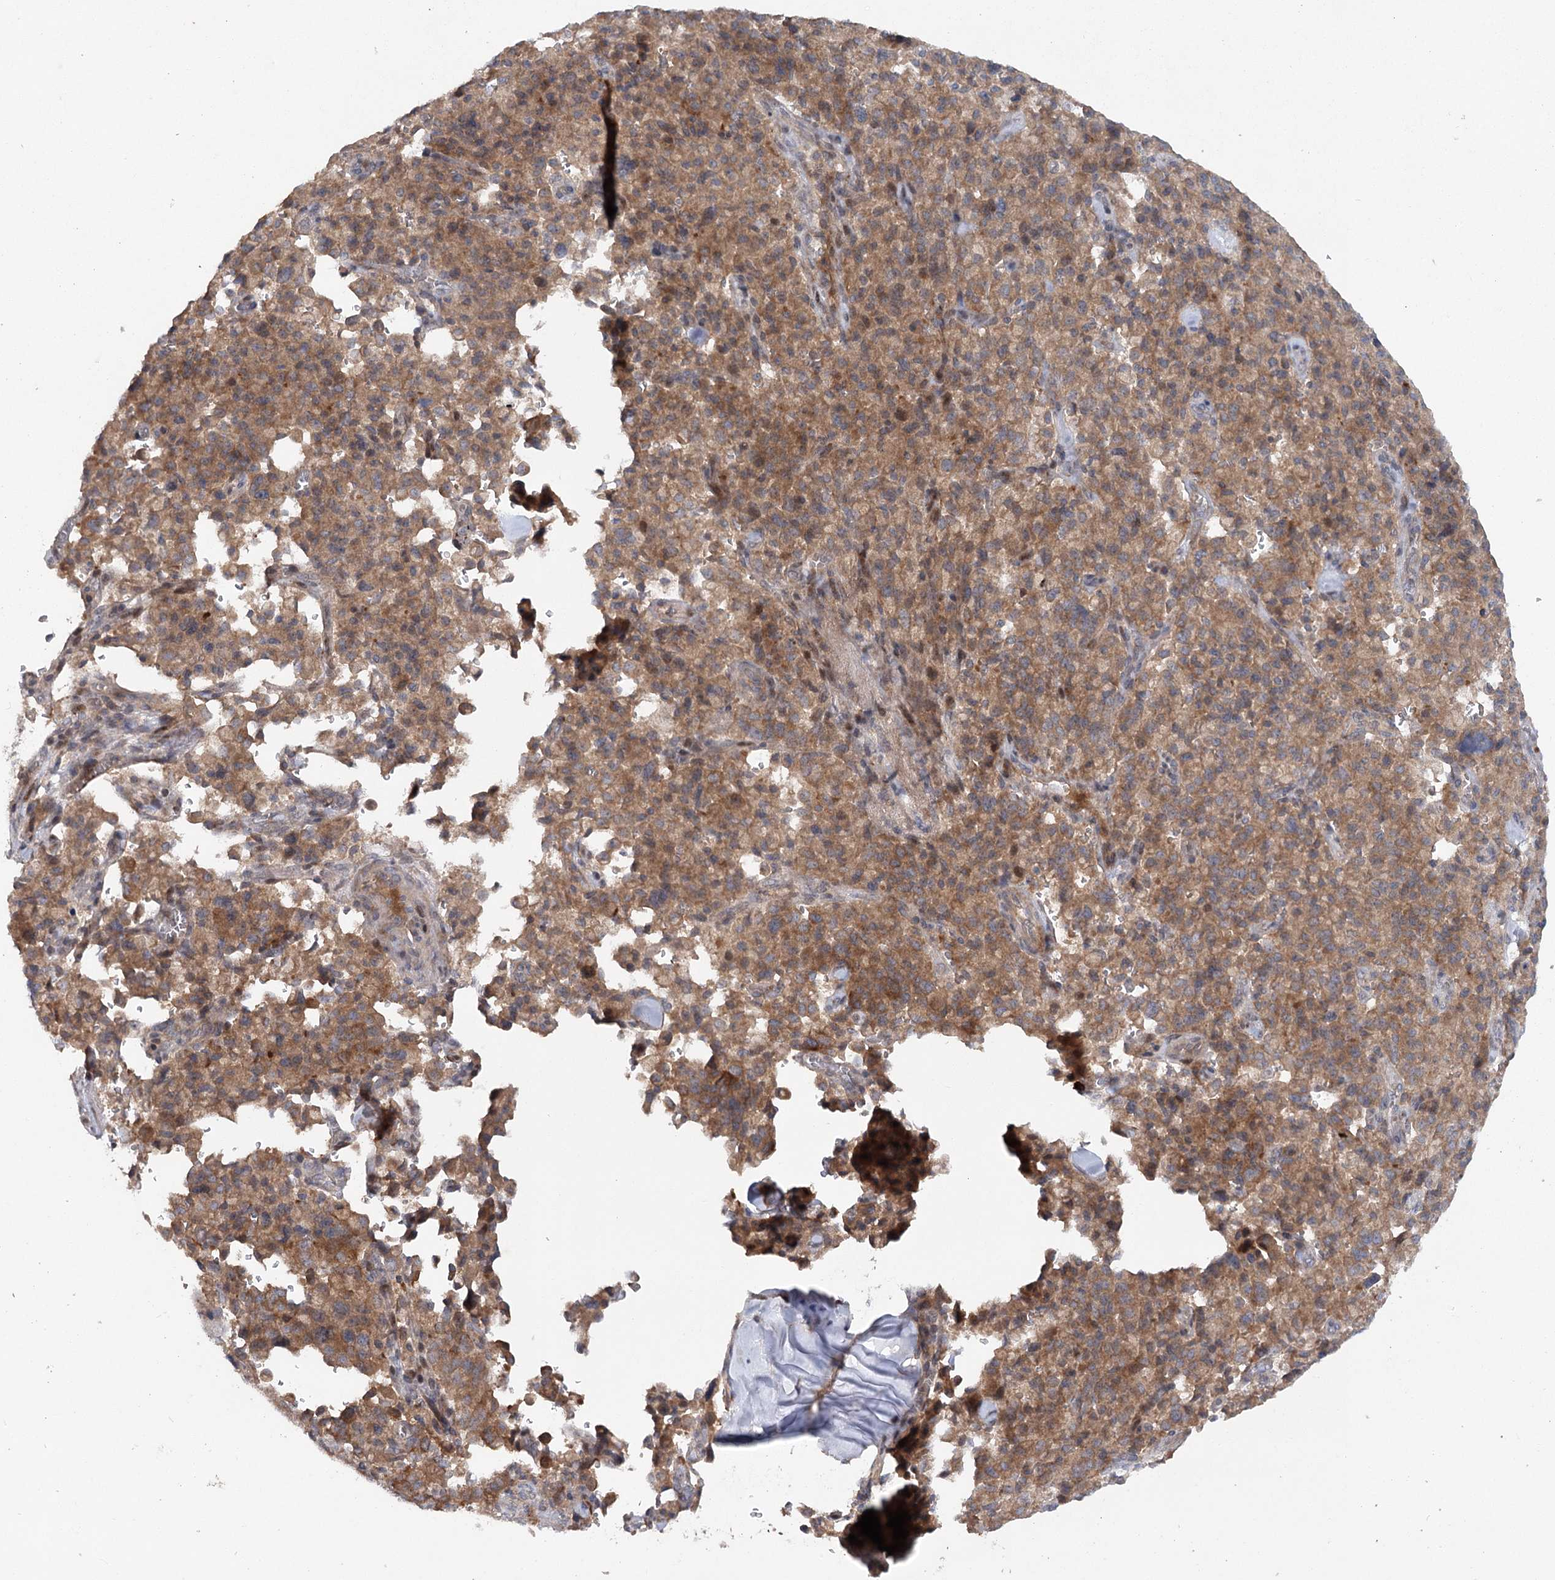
{"staining": {"intensity": "moderate", "quantity": ">75%", "location": "cytoplasmic/membranous"}, "tissue": "pancreatic cancer", "cell_type": "Tumor cells", "image_type": "cancer", "snomed": [{"axis": "morphology", "description": "Adenocarcinoma, NOS"}, {"axis": "topography", "description": "Pancreas"}], "caption": "A brown stain highlights moderate cytoplasmic/membranous expression of a protein in human pancreatic cancer tumor cells. The staining was performed using DAB, with brown indicating positive protein expression. Nuclei are stained blue with hematoxylin.", "gene": "MAP3K13", "patient": {"sex": "male", "age": 65}}